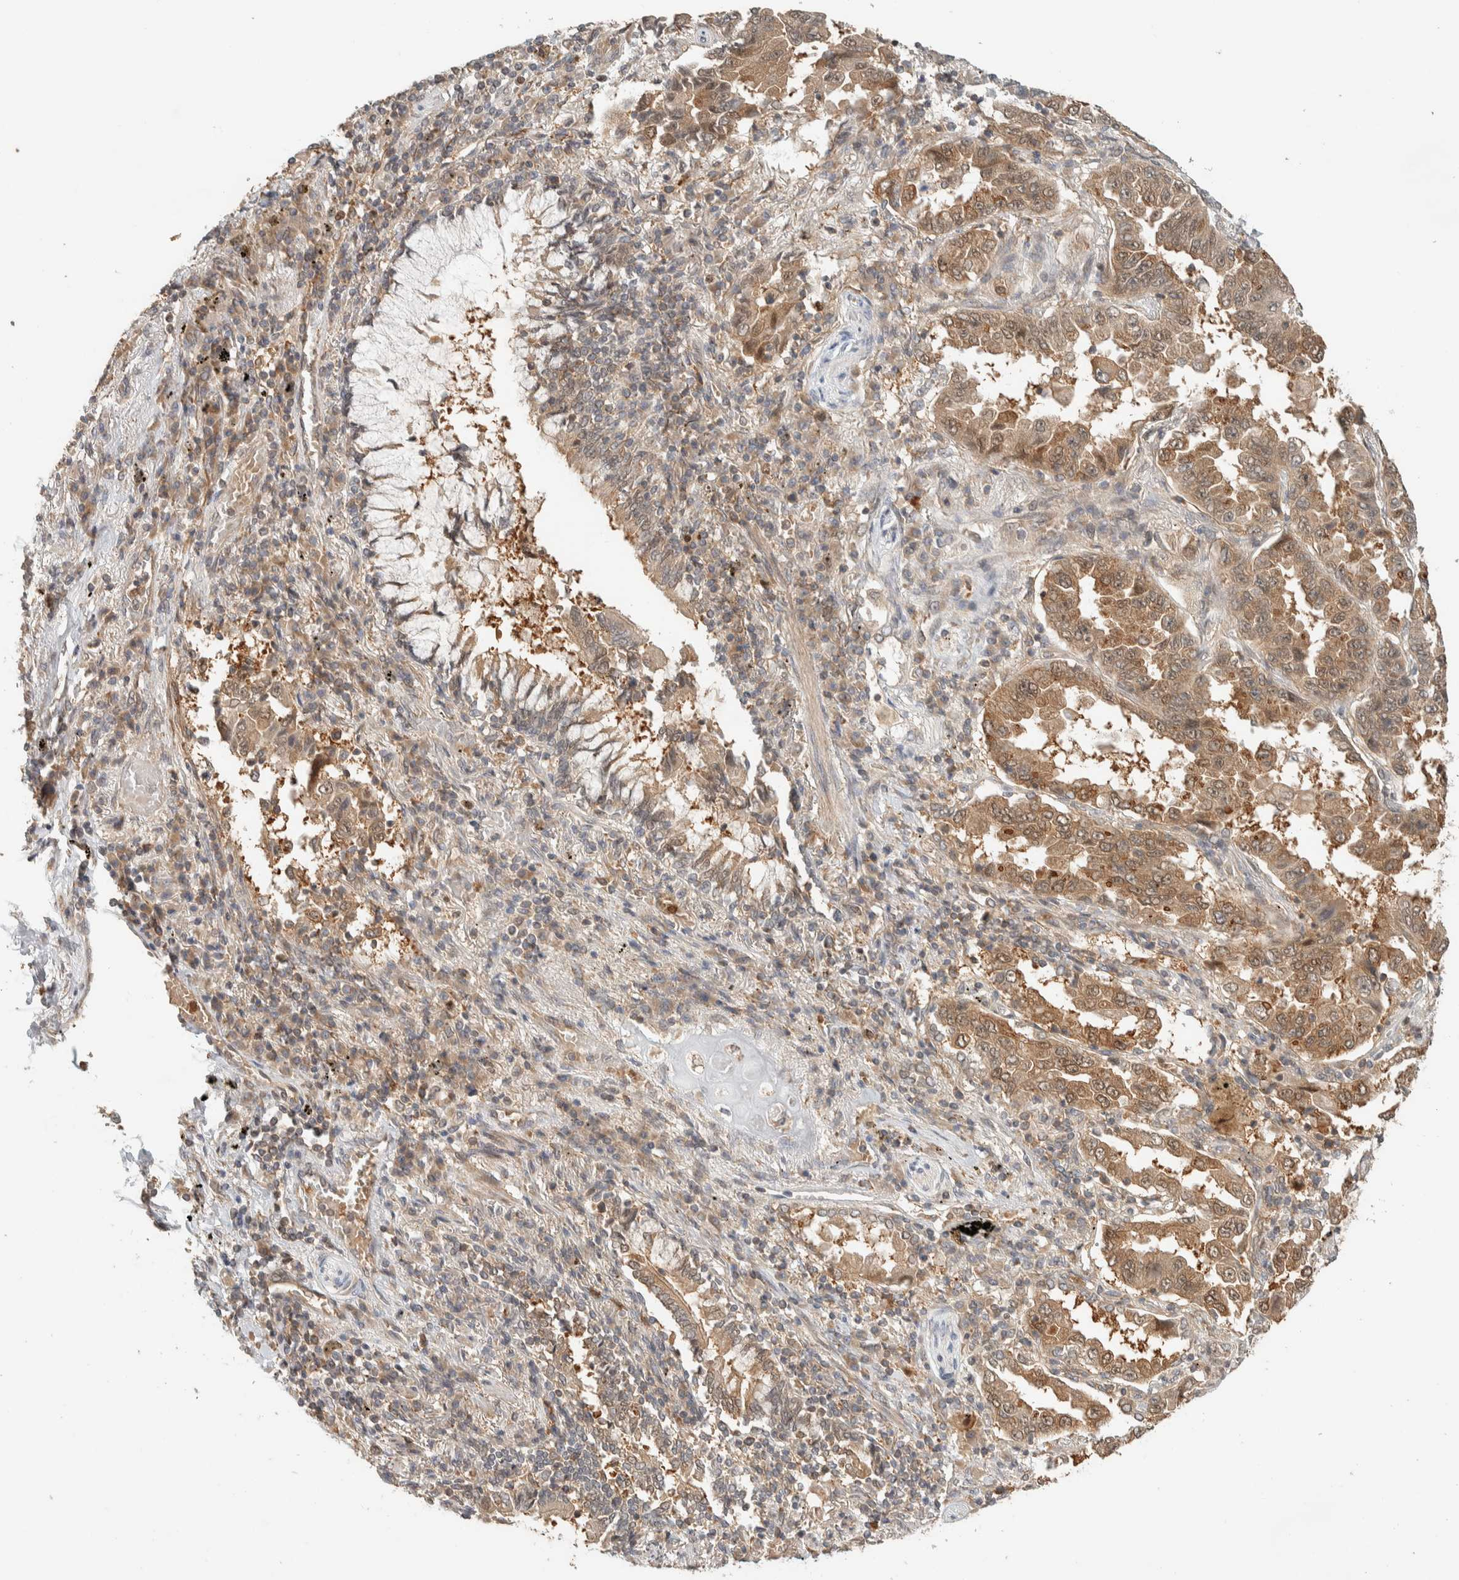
{"staining": {"intensity": "moderate", "quantity": ">75%", "location": "cytoplasmic/membranous"}, "tissue": "lung cancer", "cell_type": "Tumor cells", "image_type": "cancer", "snomed": [{"axis": "morphology", "description": "Adenocarcinoma, NOS"}, {"axis": "topography", "description": "Lung"}], "caption": "There is medium levels of moderate cytoplasmic/membranous expression in tumor cells of lung cancer (adenocarcinoma), as demonstrated by immunohistochemical staining (brown color).", "gene": "ADSS2", "patient": {"sex": "female", "age": 51}}